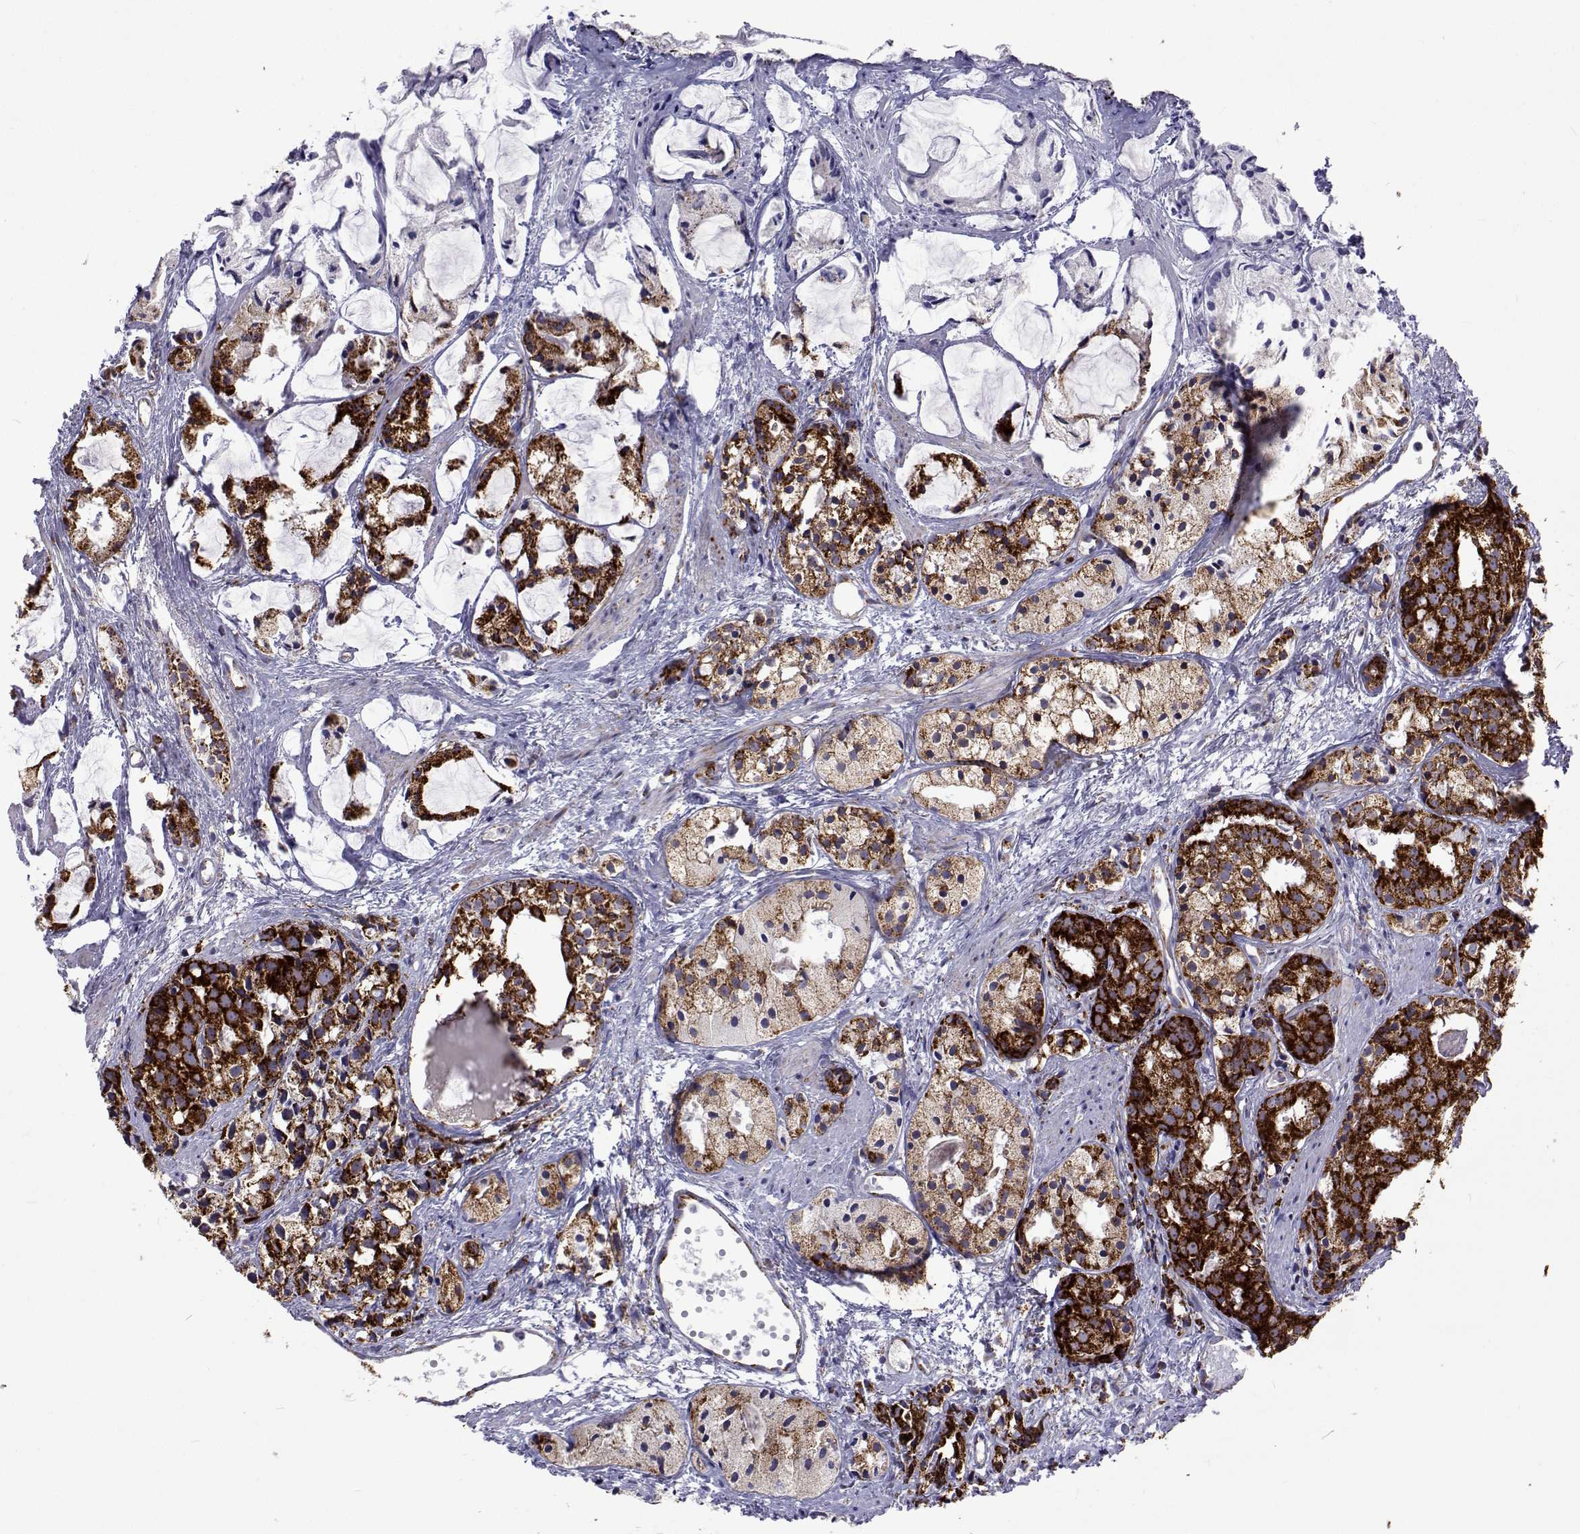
{"staining": {"intensity": "strong", "quantity": ">75%", "location": "cytoplasmic/membranous"}, "tissue": "prostate cancer", "cell_type": "Tumor cells", "image_type": "cancer", "snomed": [{"axis": "morphology", "description": "Adenocarcinoma, High grade"}, {"axis": "topography", "description": "Prostate"}], "caption": "Protein expression analysis of human prostate high-grade adenocarcinoma reveals strong cytoplasmic/membranous staining in about >75% of tumor cells. (Brightfield microscopy of DAB IHC at high magnification).", "gene": "MCCC2", "patient": {"sex": "male", "age": 85}}